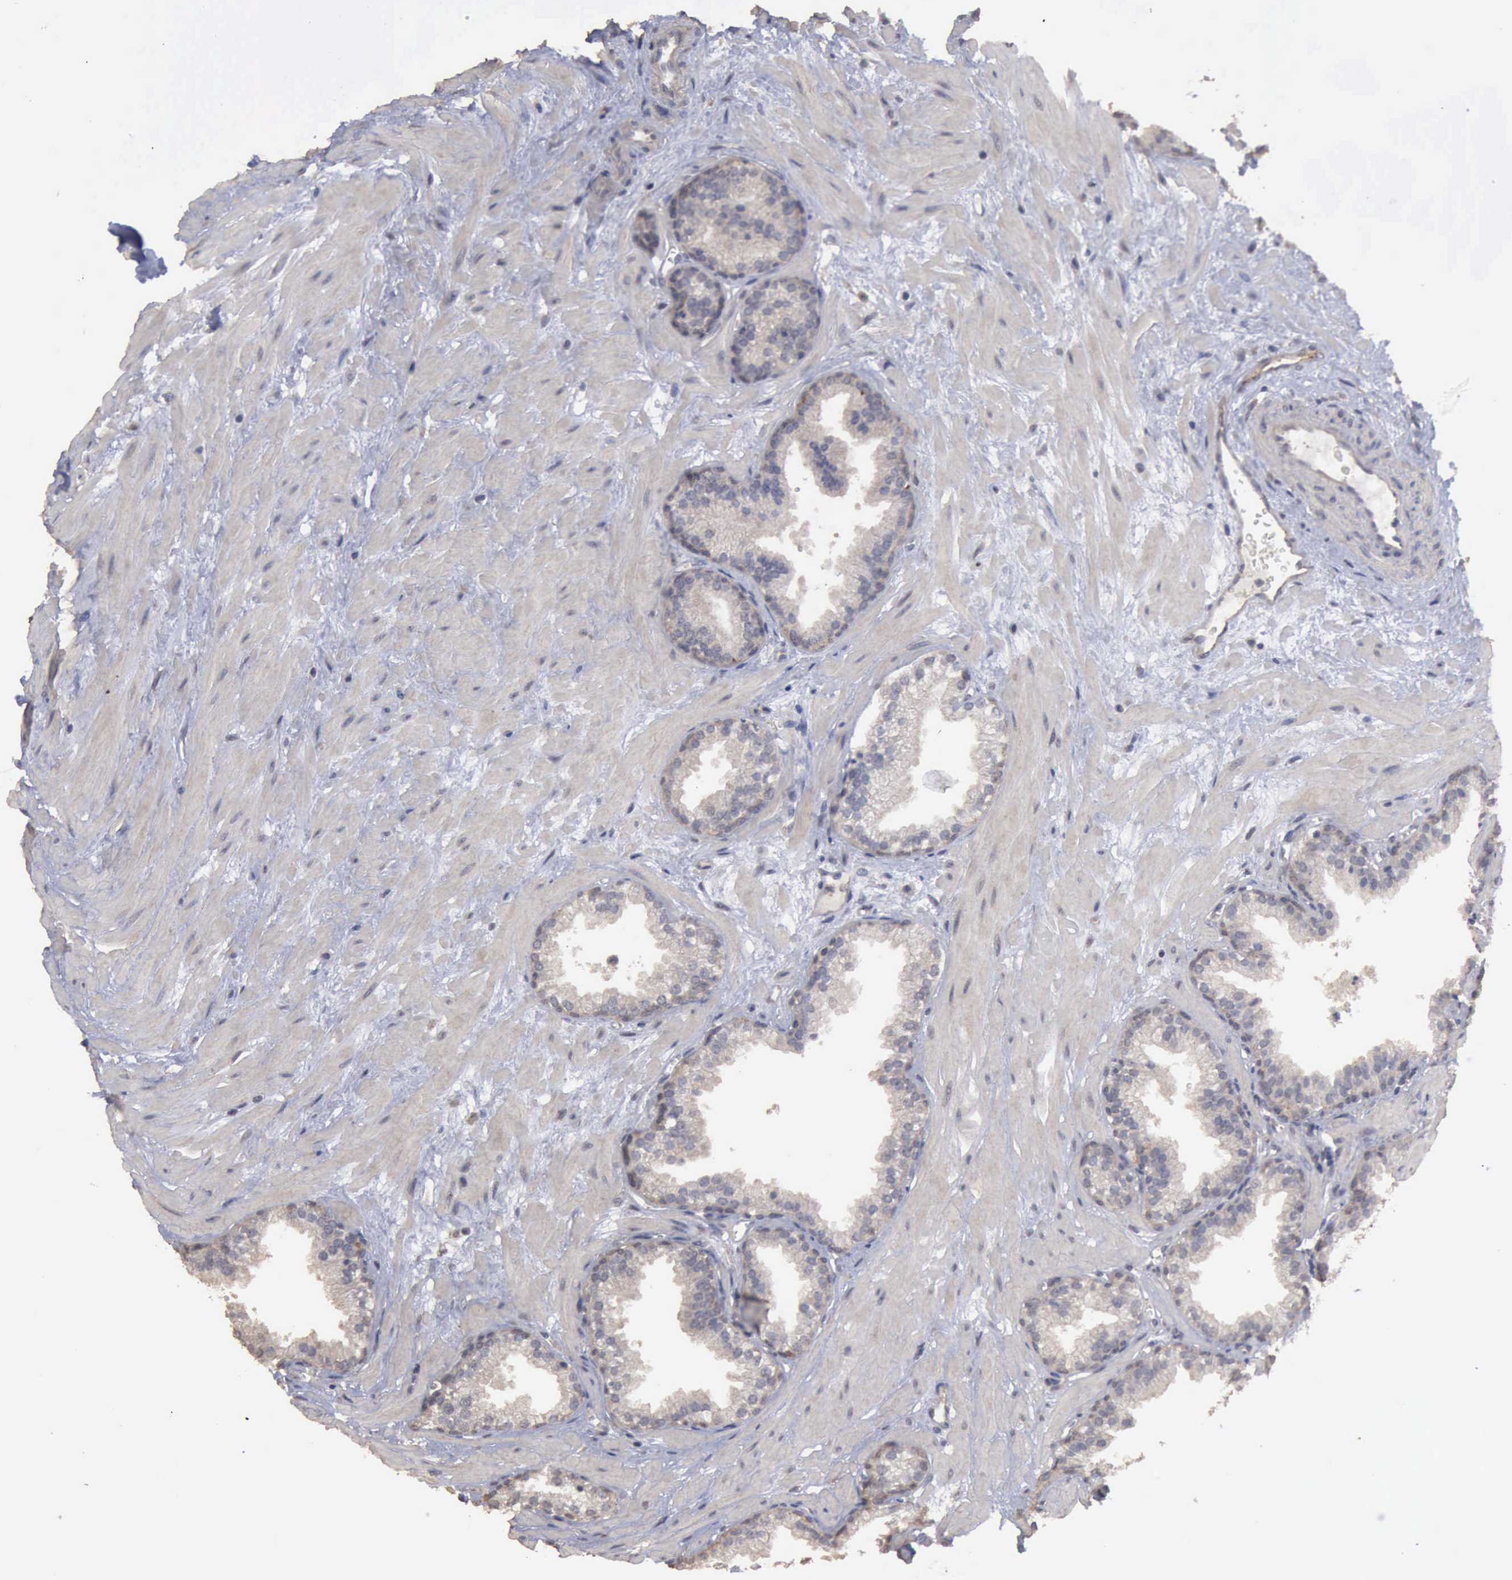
{"staining": {"intensity": "weak", "quantity": "25%-75%", "location": "cytoplasmic/membranous"}, "tissue": "prostate", "cell_type": "Glandular cells", "image_type": "normal", "snomed": [{"axis": "morphology", "description": "Normal tissue, NOS"}, {"axis": "topography", "description": "Prostate"}], "caption": "Brown immunohistochemical staining in normal human prostate reveals weak cytoplasmic/membranous positivity in approximately 25%-75% of glandular cells.", "gene": "CRKL", "patient": {"sex": "male", "age": 64}}